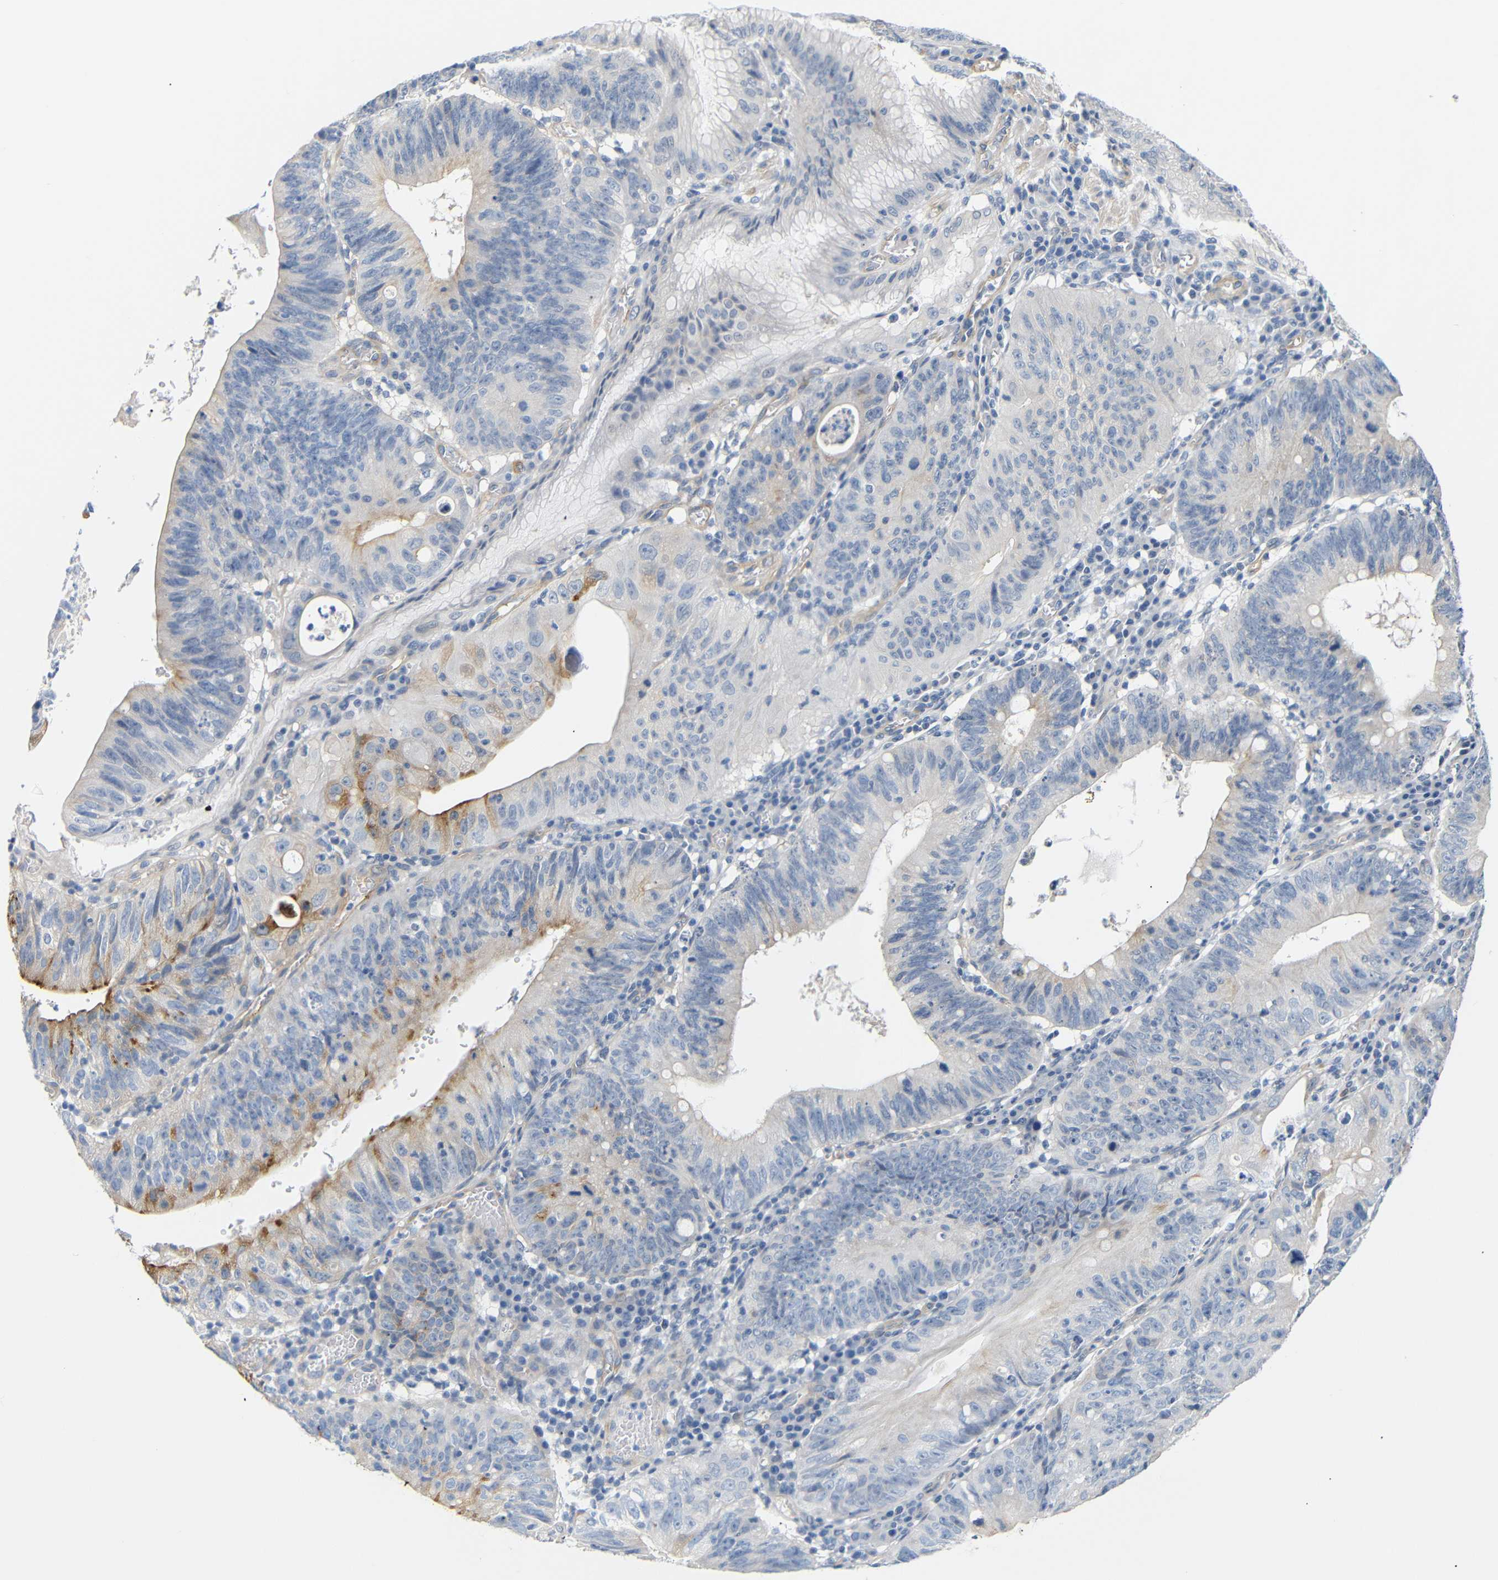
{"staining": {"intensity": "moderate", "quantity": "<25%", "location": "cytoplasmic/membranous"}, "tissue": "stomach cancer", "cell_type": "Tumor cells", "image_type": "cancer", "snomed": [{"axis": "morphology", "description": "Adenocarcinoma, NOS"}, {"axis": "topography", "description": "Stomach"}], "caption": "The histopathology image demonstrates a brown stain indicating the presence of a protein in the cytoplasmic/membranous of tumor cells in stomach adenocarcinoma. (DAB IHC with brightfield microscopy, high magnification).", "gene": "STMN3", "patient": {"sex": "male", "age": 59}}